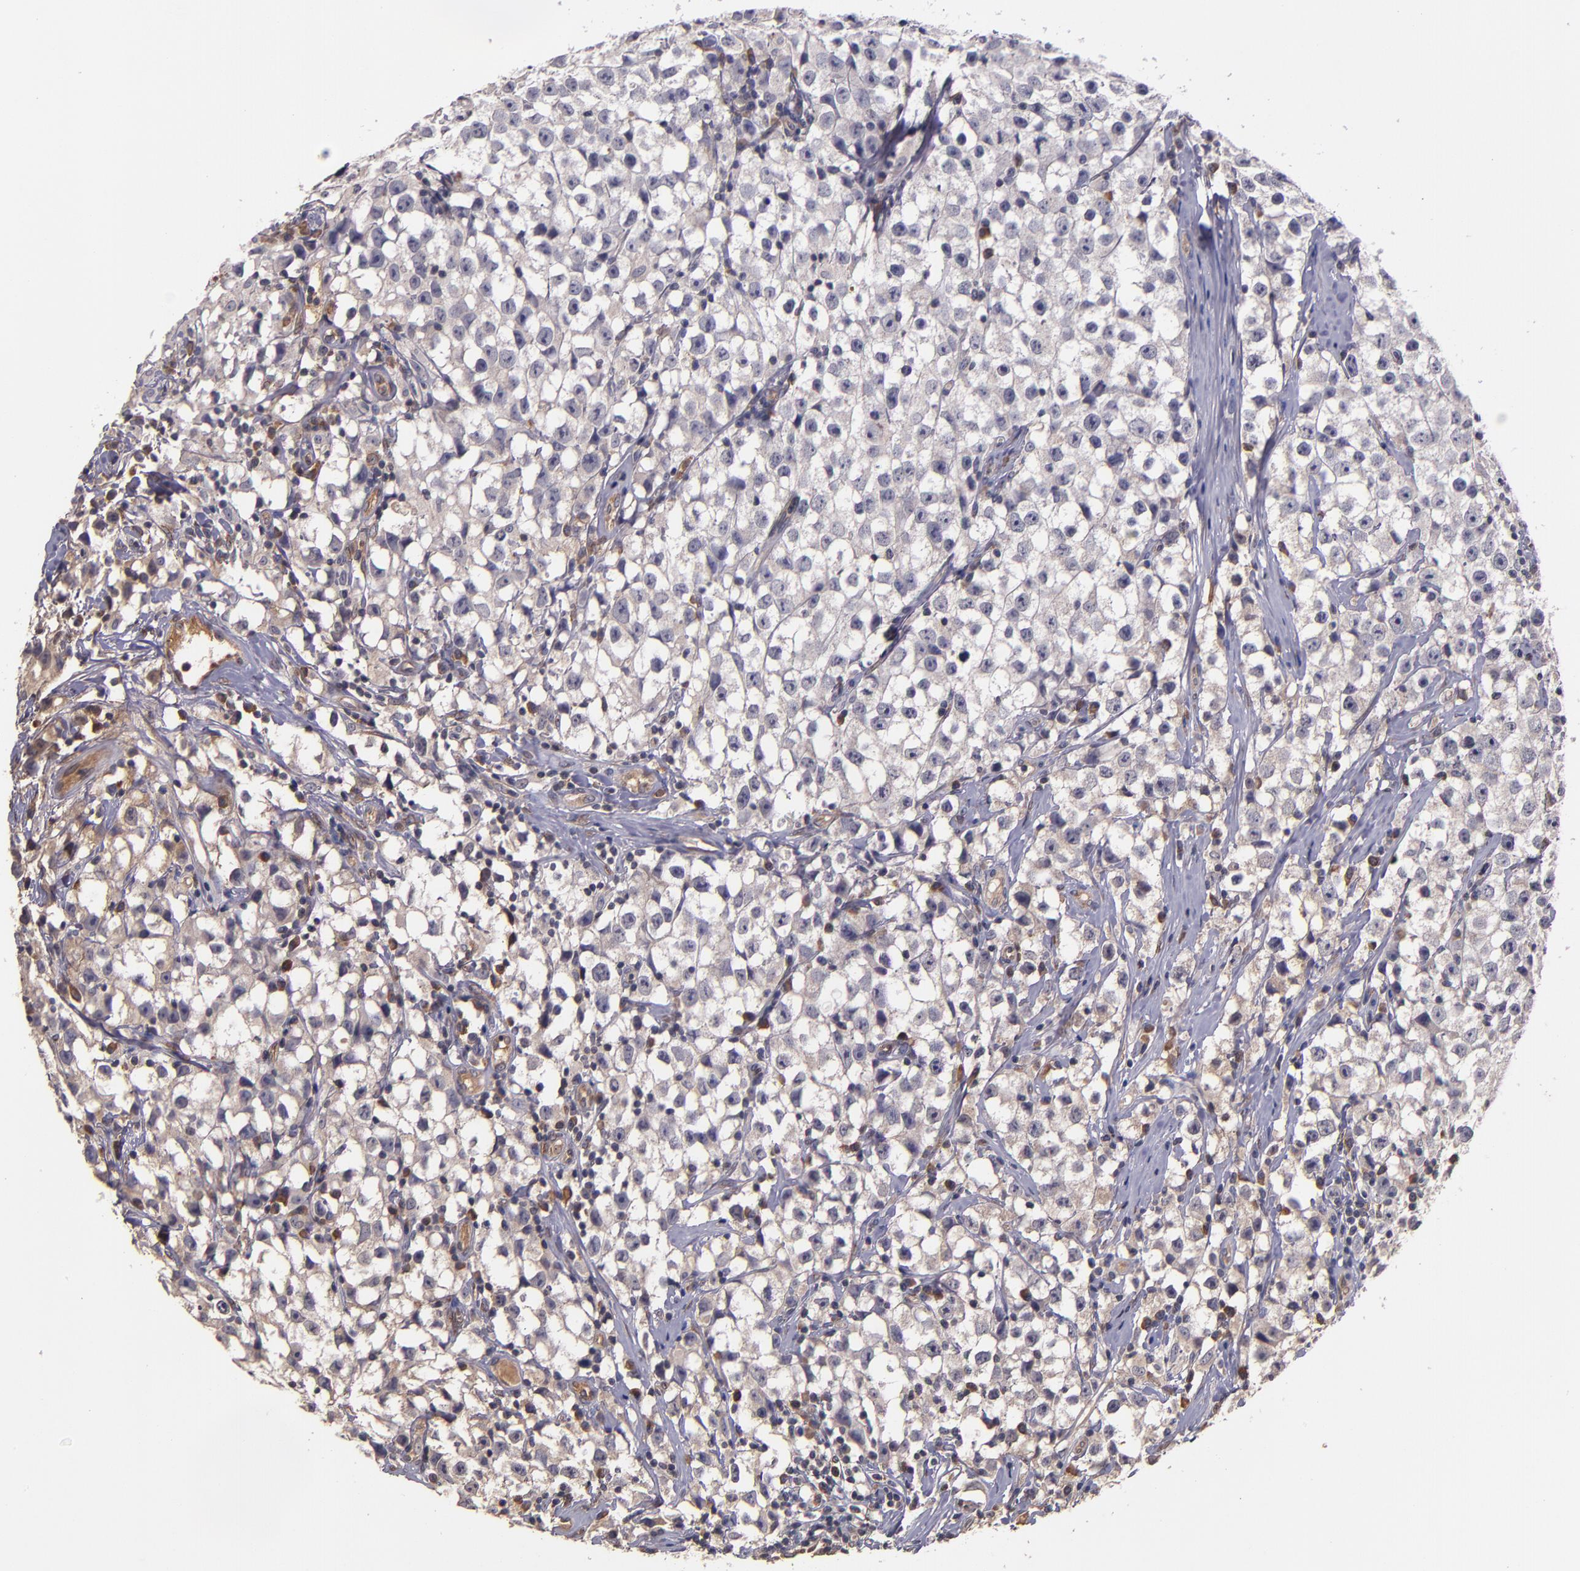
{"staining": {"intensity": "weak", "quantity": ">75%", "location": "cytoplasmic/membranous"}, "tissue": "testis cancer", "cell_type": "Tumor cells", "image_type": "cancer", "snomed": [{"axis": "morphology", "description": "Seminoma, NOS"}, {"axis": "topography", "description": "Testis"}], "caption": "About >75% of tumor cells in human seminoma (testis) show weak cytoplasmic/membranous protein expression as visualized by brown immunohistochemical staining.", "gene": "PRAF2", "patient": {"sex": "male", "age": 35}}